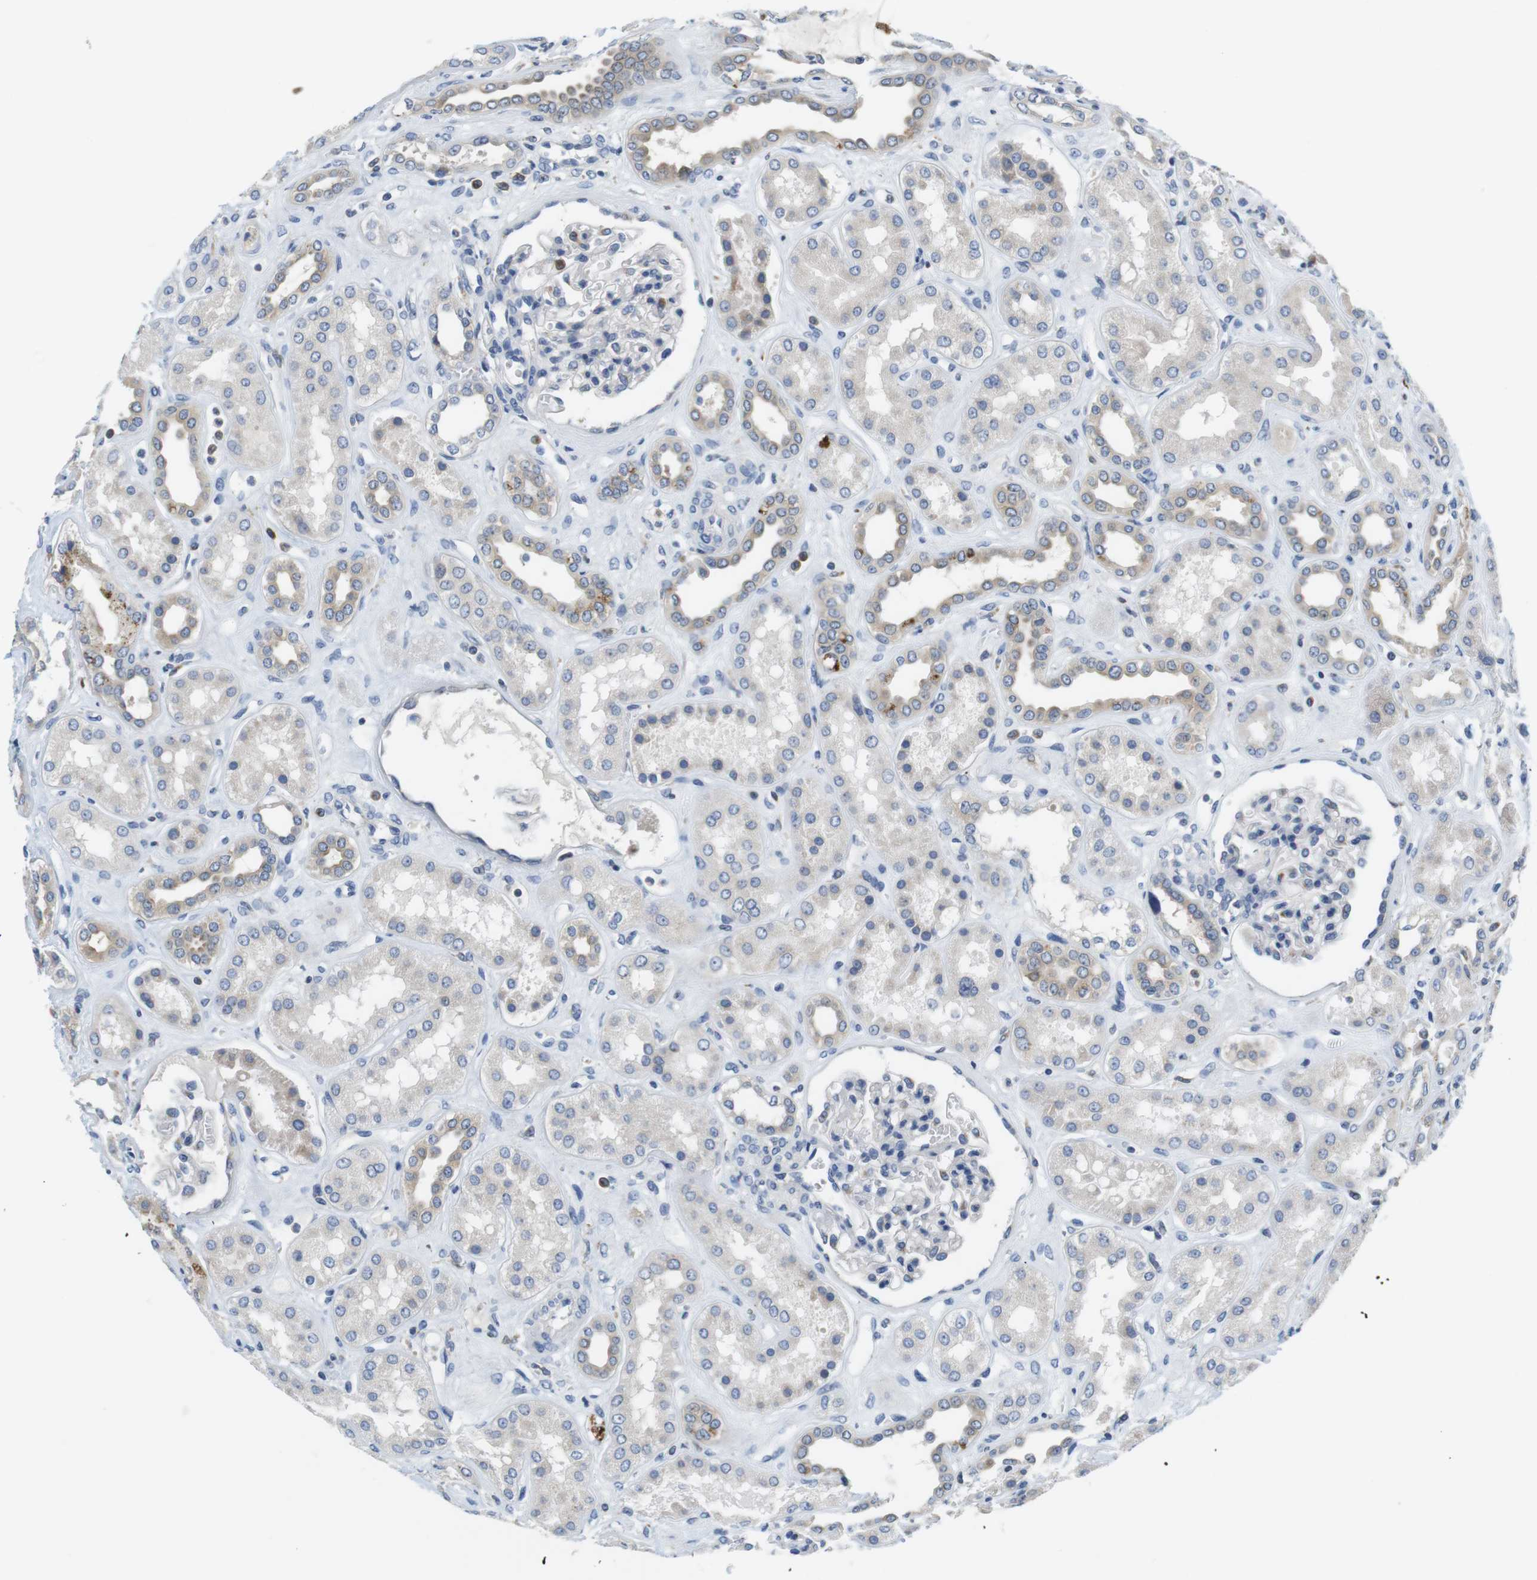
{"staining": {"intensity": "negative", "quantity": "none", "location": "none"}, "tissue": "kidney", "cell_type": "Cells in glomeruli", "image_type": "normal", "snomed": [{"axis": "morphology", "description": "Normal tissue, NOS"}, {"axis": "topography", "description": "Kidney"}], "caption": "Immunohistochemical staining of unremarkable human kidney demonstrates no significant positivity in cells in glomeruli. (DAB immunohistochemistry with hematoxylin counter stain).", "gene": "CNGA2", "patient": {"sex": "male", "age": 59}}